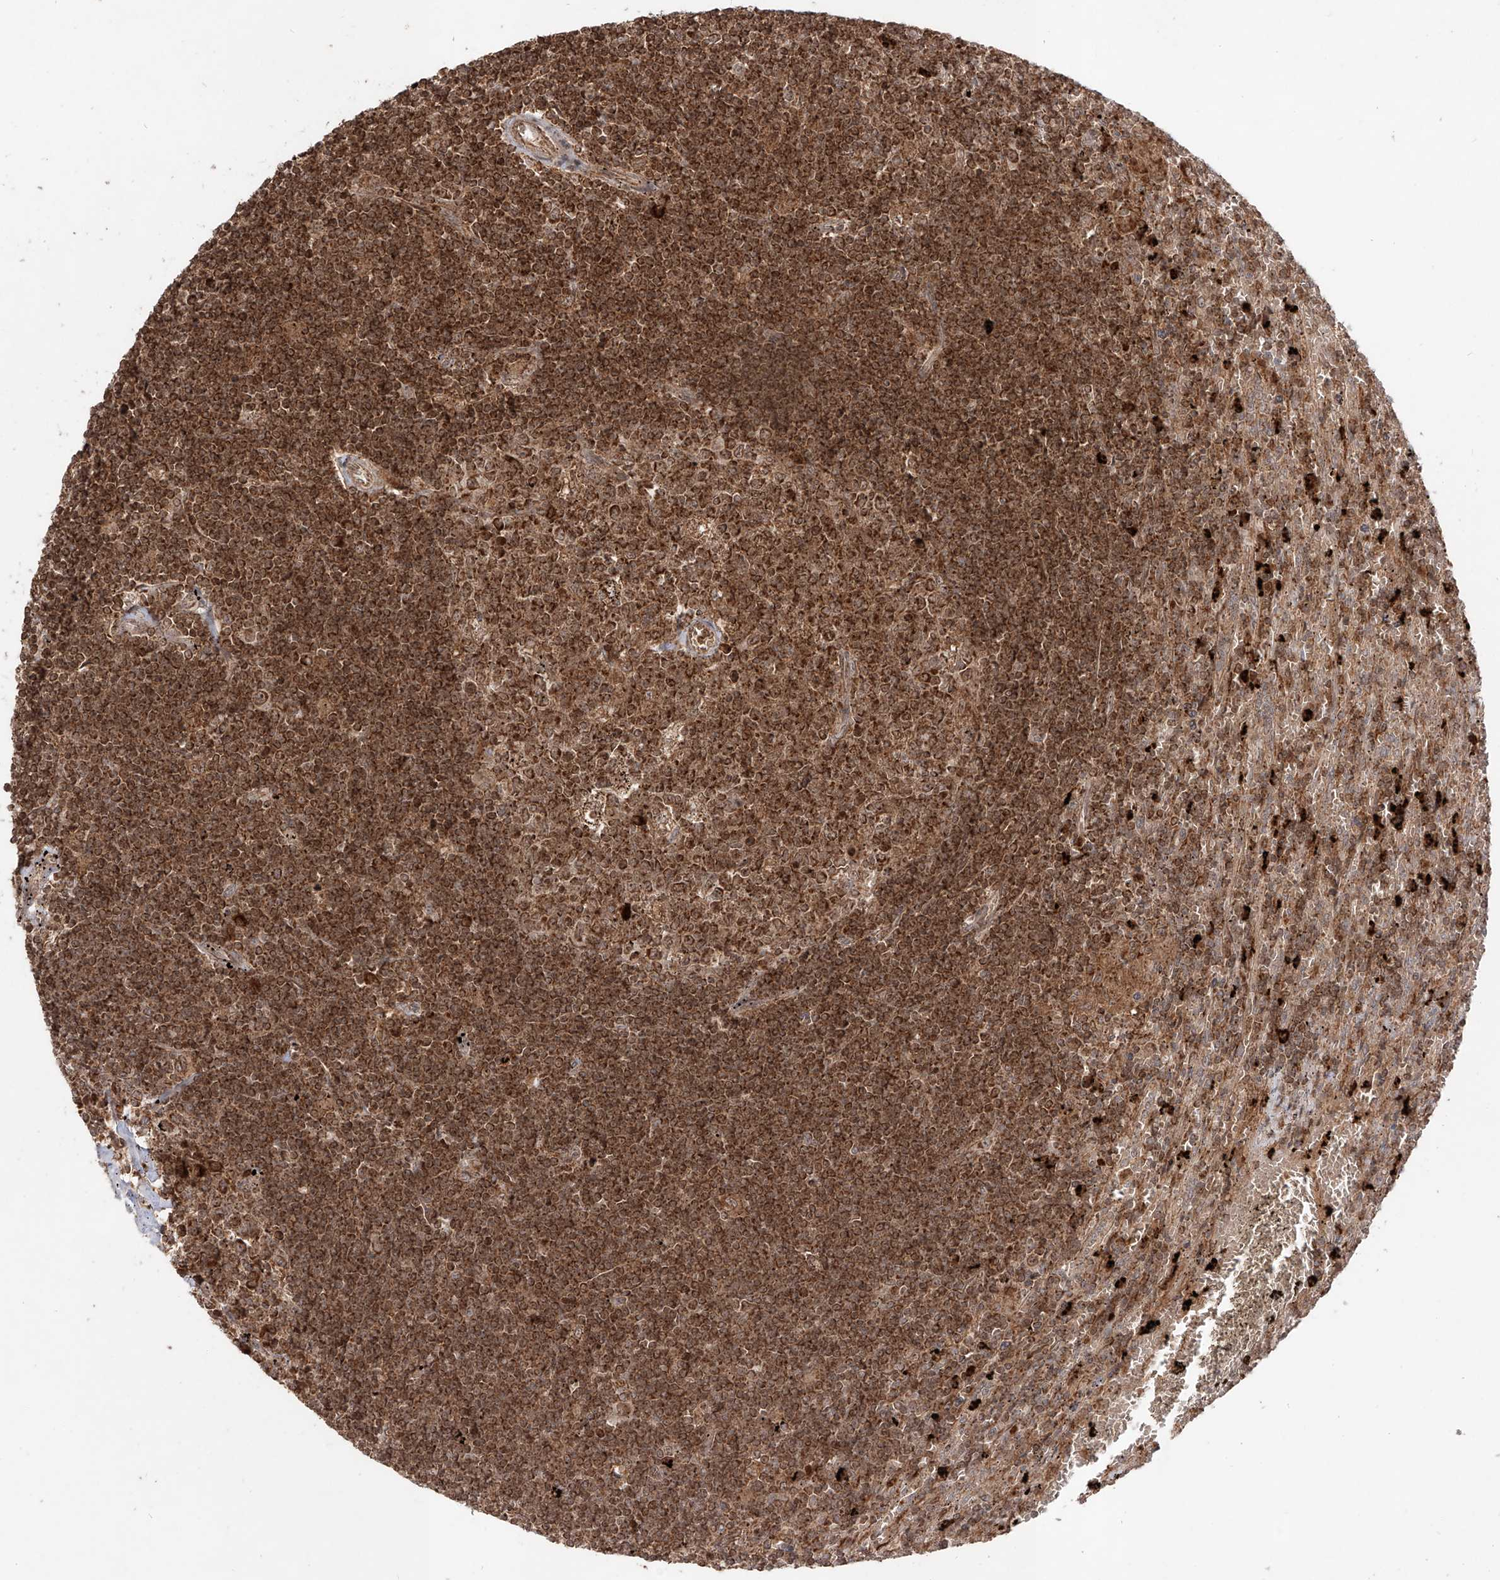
{"staining": {"intensity": "moderate", "quantity": ">75%", "location": "cytoplasmic/membranous"}, "tissue": "lymphoma", "cell_type": "Tumor cells", "image_type": "cancer", "snomed": [{"axis": "morphology", "description": "Malignant lymphoma, non-Hodgkin's type, Low grade"}, {"axis": "topography", "description": "Spleen"}], "caption": "Protein expression analysis of low-grade malignant lymphoma, non-Hodgkin's type shows moderate cytoplasmic/membranous staining in about >75% of tumor cells.", "gene": "AIM2", "patient": {"sex": "male", "age": 76}}